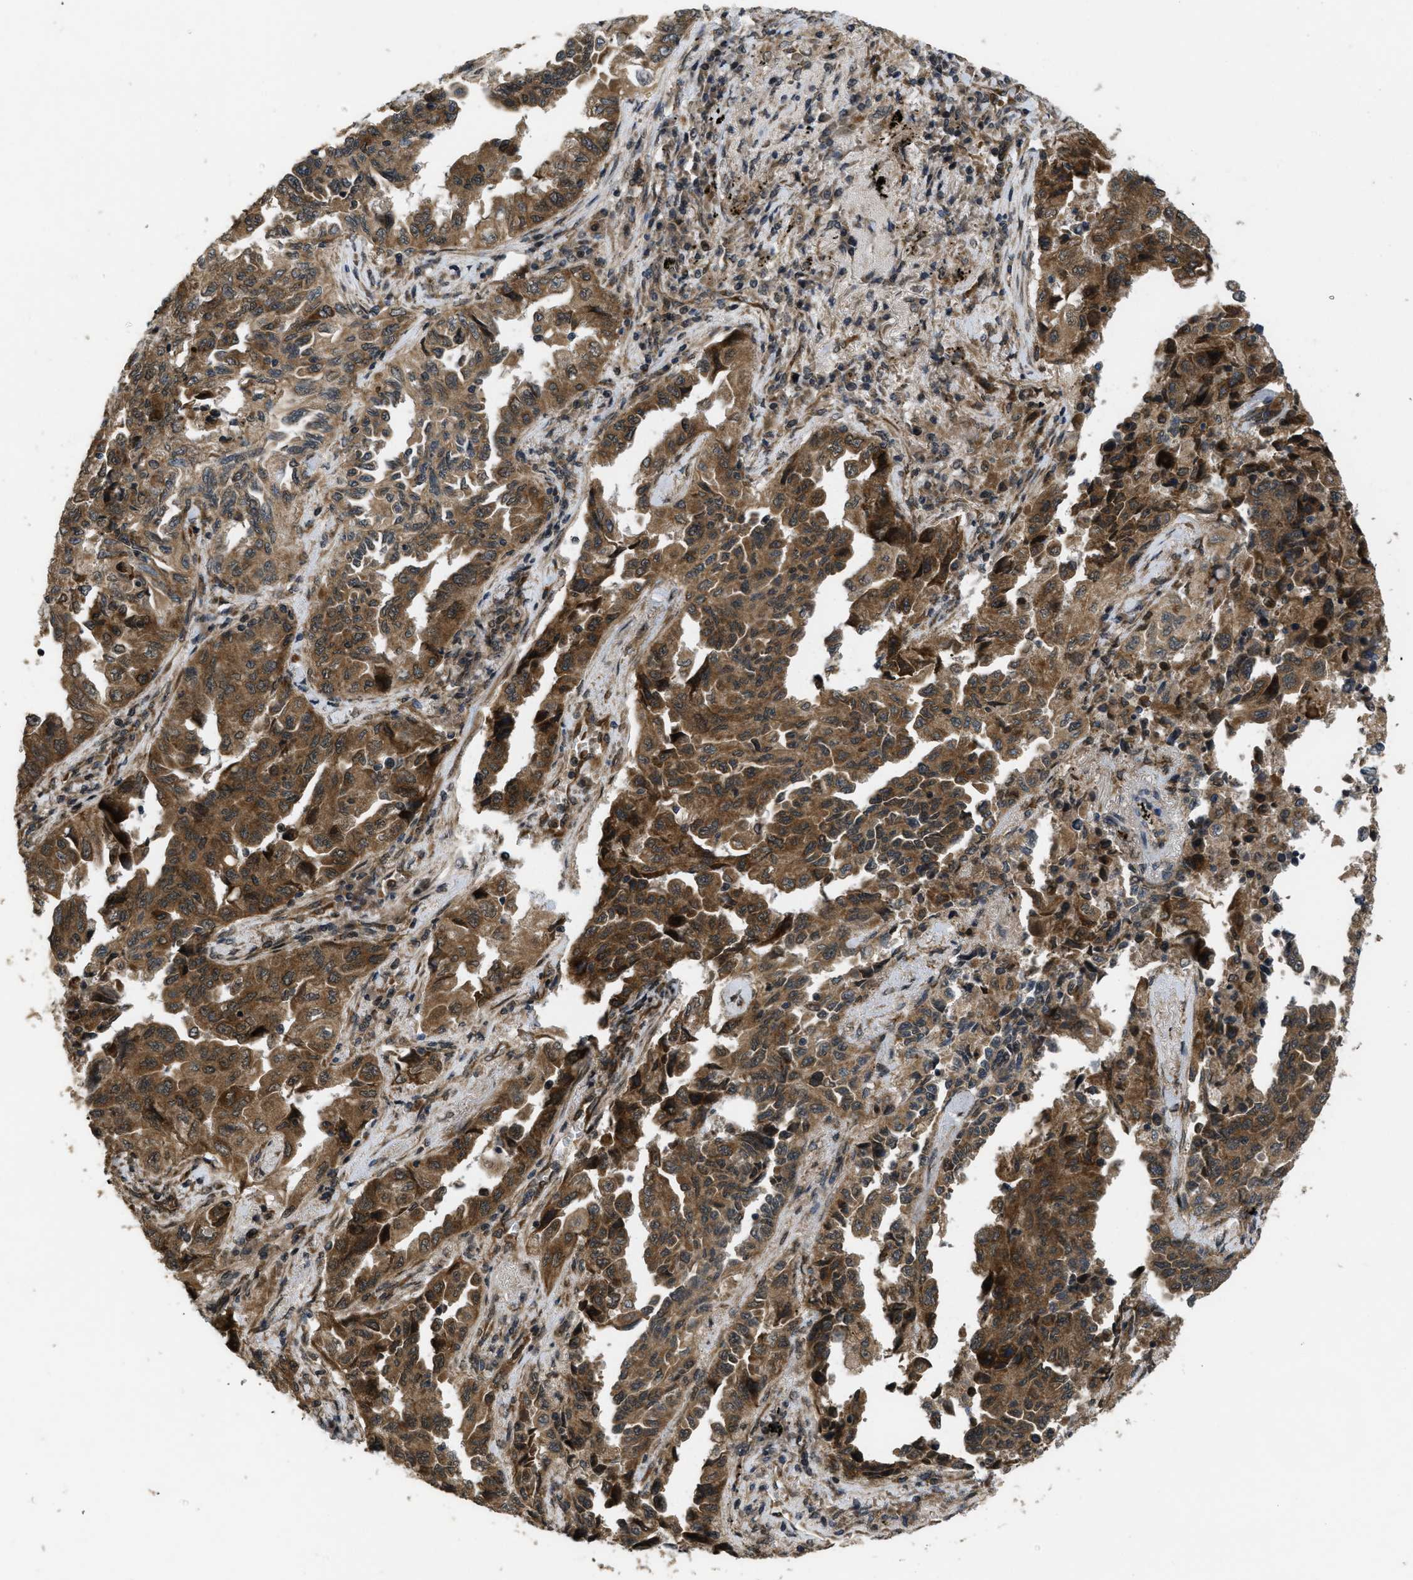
{"staining": {"intensity": "moderate", "quantity": ">75%", "location": "cytoplasmic/membranous"}, "tissue": "lung cancer", "cell_type": "Tumor cells", "image_type": "cancer", "snomed": [{"axis": "morphology", "description": "Adenocarcinoma, NOS"}, {"axis": "topography", "description": "Lung"}], "caption": "The histopathology image displays staining of adenocarcinoma (lung), revealing moderate cytoplasmic/membranous protein positivity (brown color) within tumor cells.", "gene": "SPTLC1", "patient": {"sex": "female", "age": 51}}